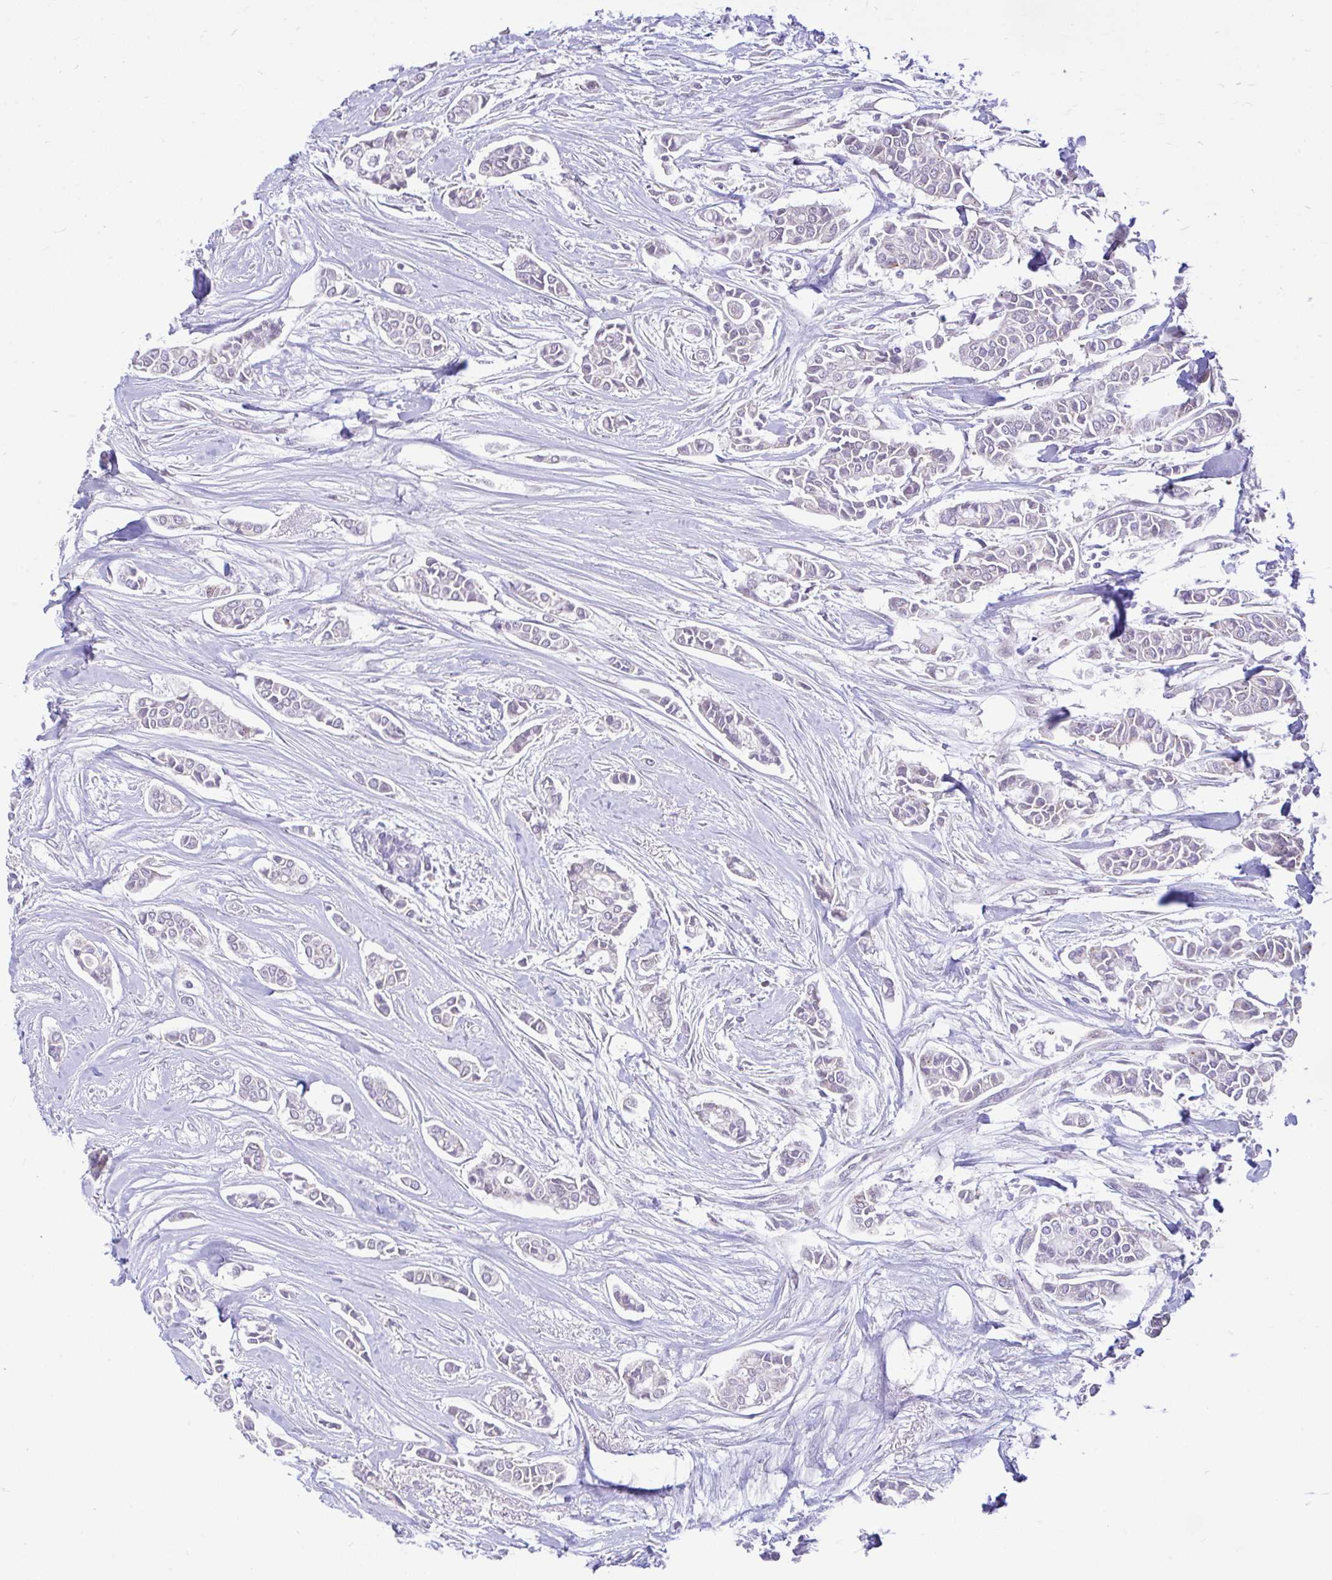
{"staining": {"intensity": "negative", "quantity": "none", "location": "none"}, "tissue": "breast cancer", "cell_type": "Tumor cells", "image_type": "cancer", "snomed": [{"axis": "morphology", "description": "Duct carcinoma"}, {"axis": "topography", "description": "Breast"}], "caption": "DAB immunohistochemical staining of breast cancer reveals no significant staining in tumor cells.", "gene": "PYCR2", "patient": {"sex": "female", "age": 84}}